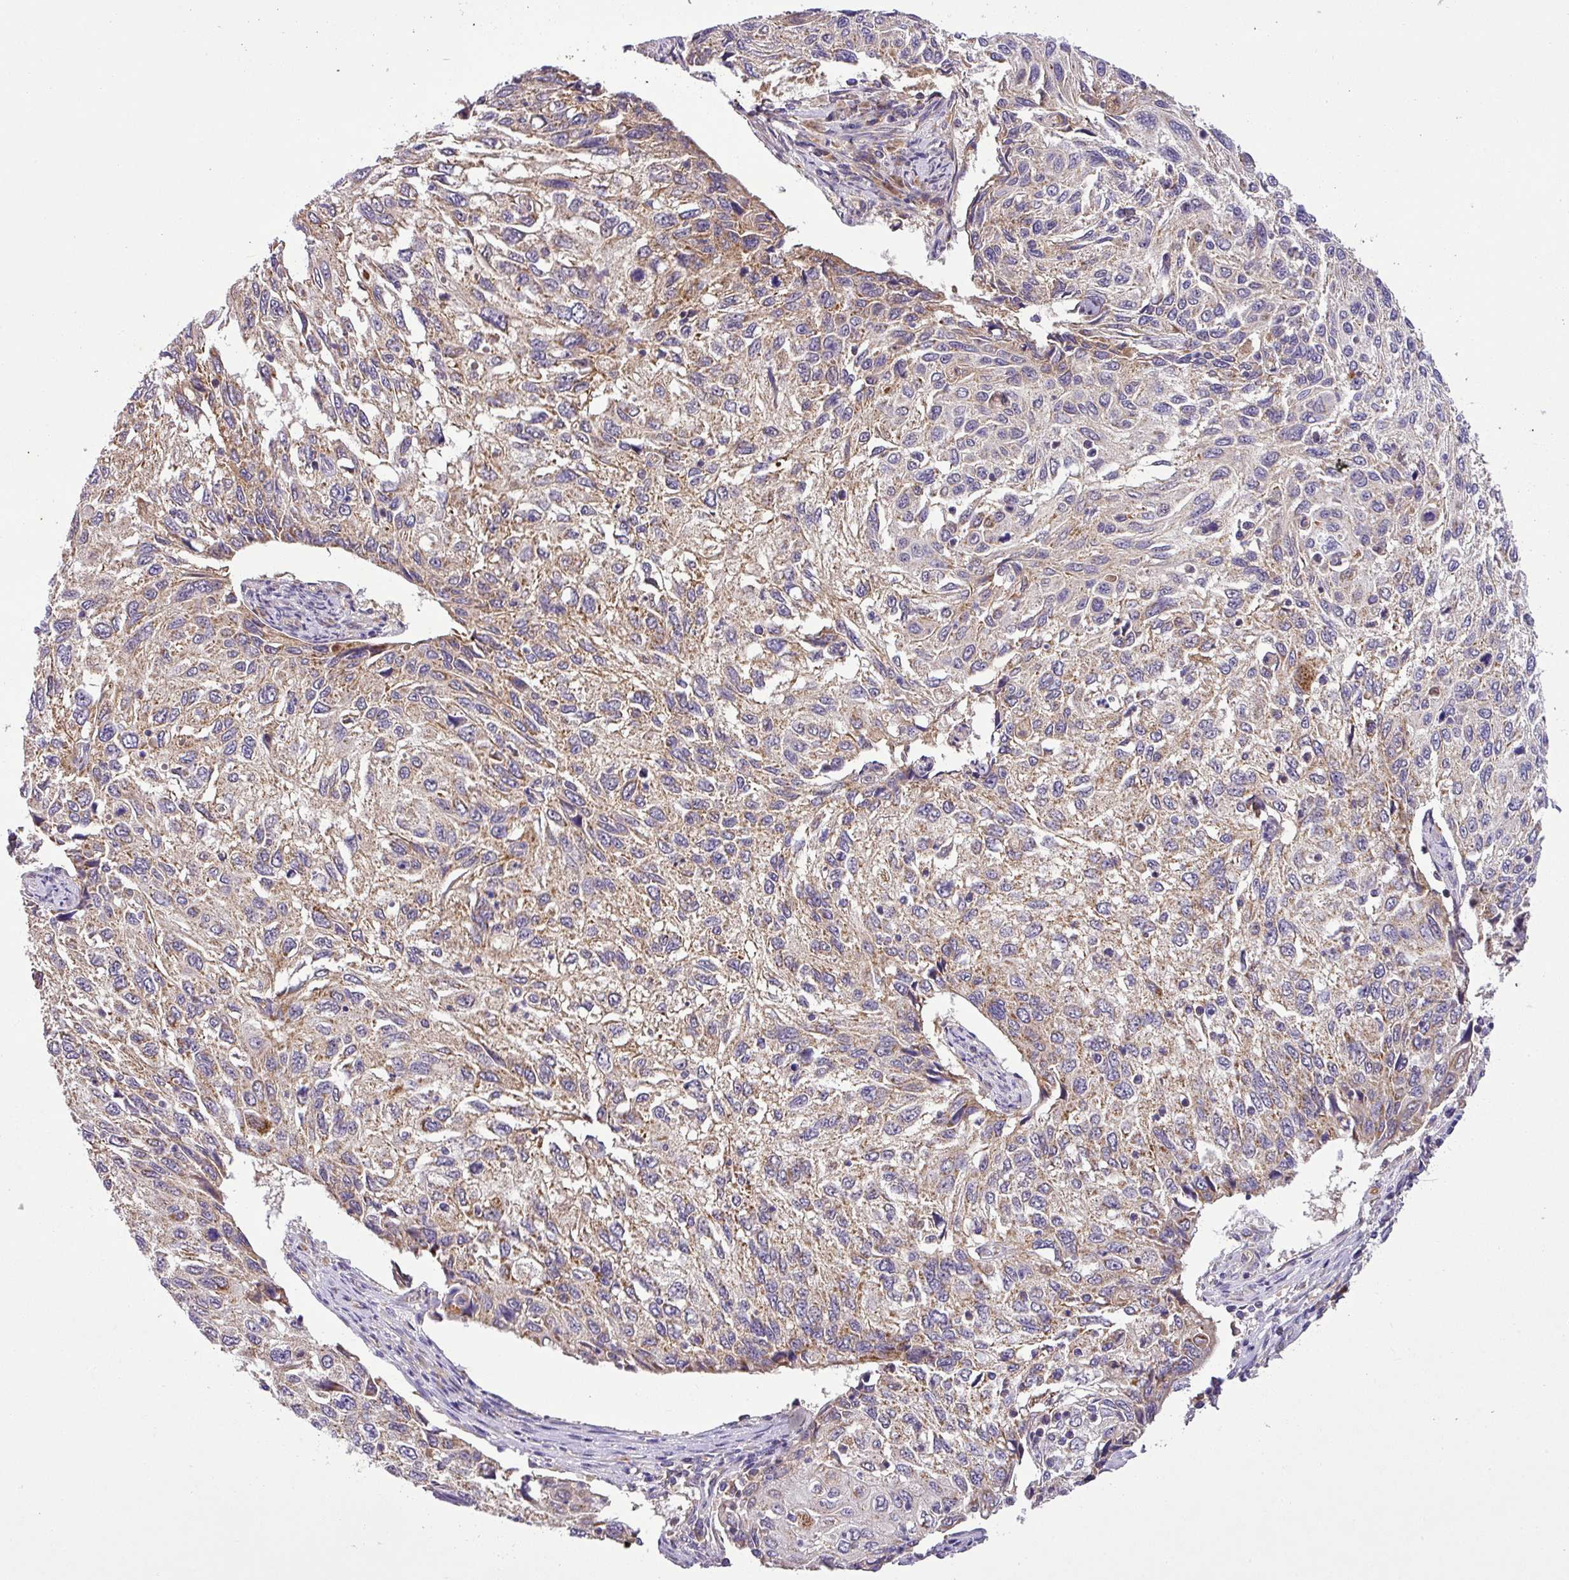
{"staining": {"intensity": "moderate", "quantity": "25%-75%", "location": "cytoplasmic/membranous"}, "tissue": "cervical cancer", "cell_type": "Tumor cells", "image_type": "cancer", "snomed": [{"axis": "morphology", "description": "Squamous cell carcinoma, NOS"}, {"axis": "topography", "description": "Cervix"}], "caption": "Approximately 25%-75% of tumor cells in human cervical cancer (squamous cell carcinoma) exhibit moderate cytoplasmic/membranous protein expression as visualized by brown immunohistochemical staining.", "gene": "ZNF513", "patient": {"sex": "female", "age": 70}}